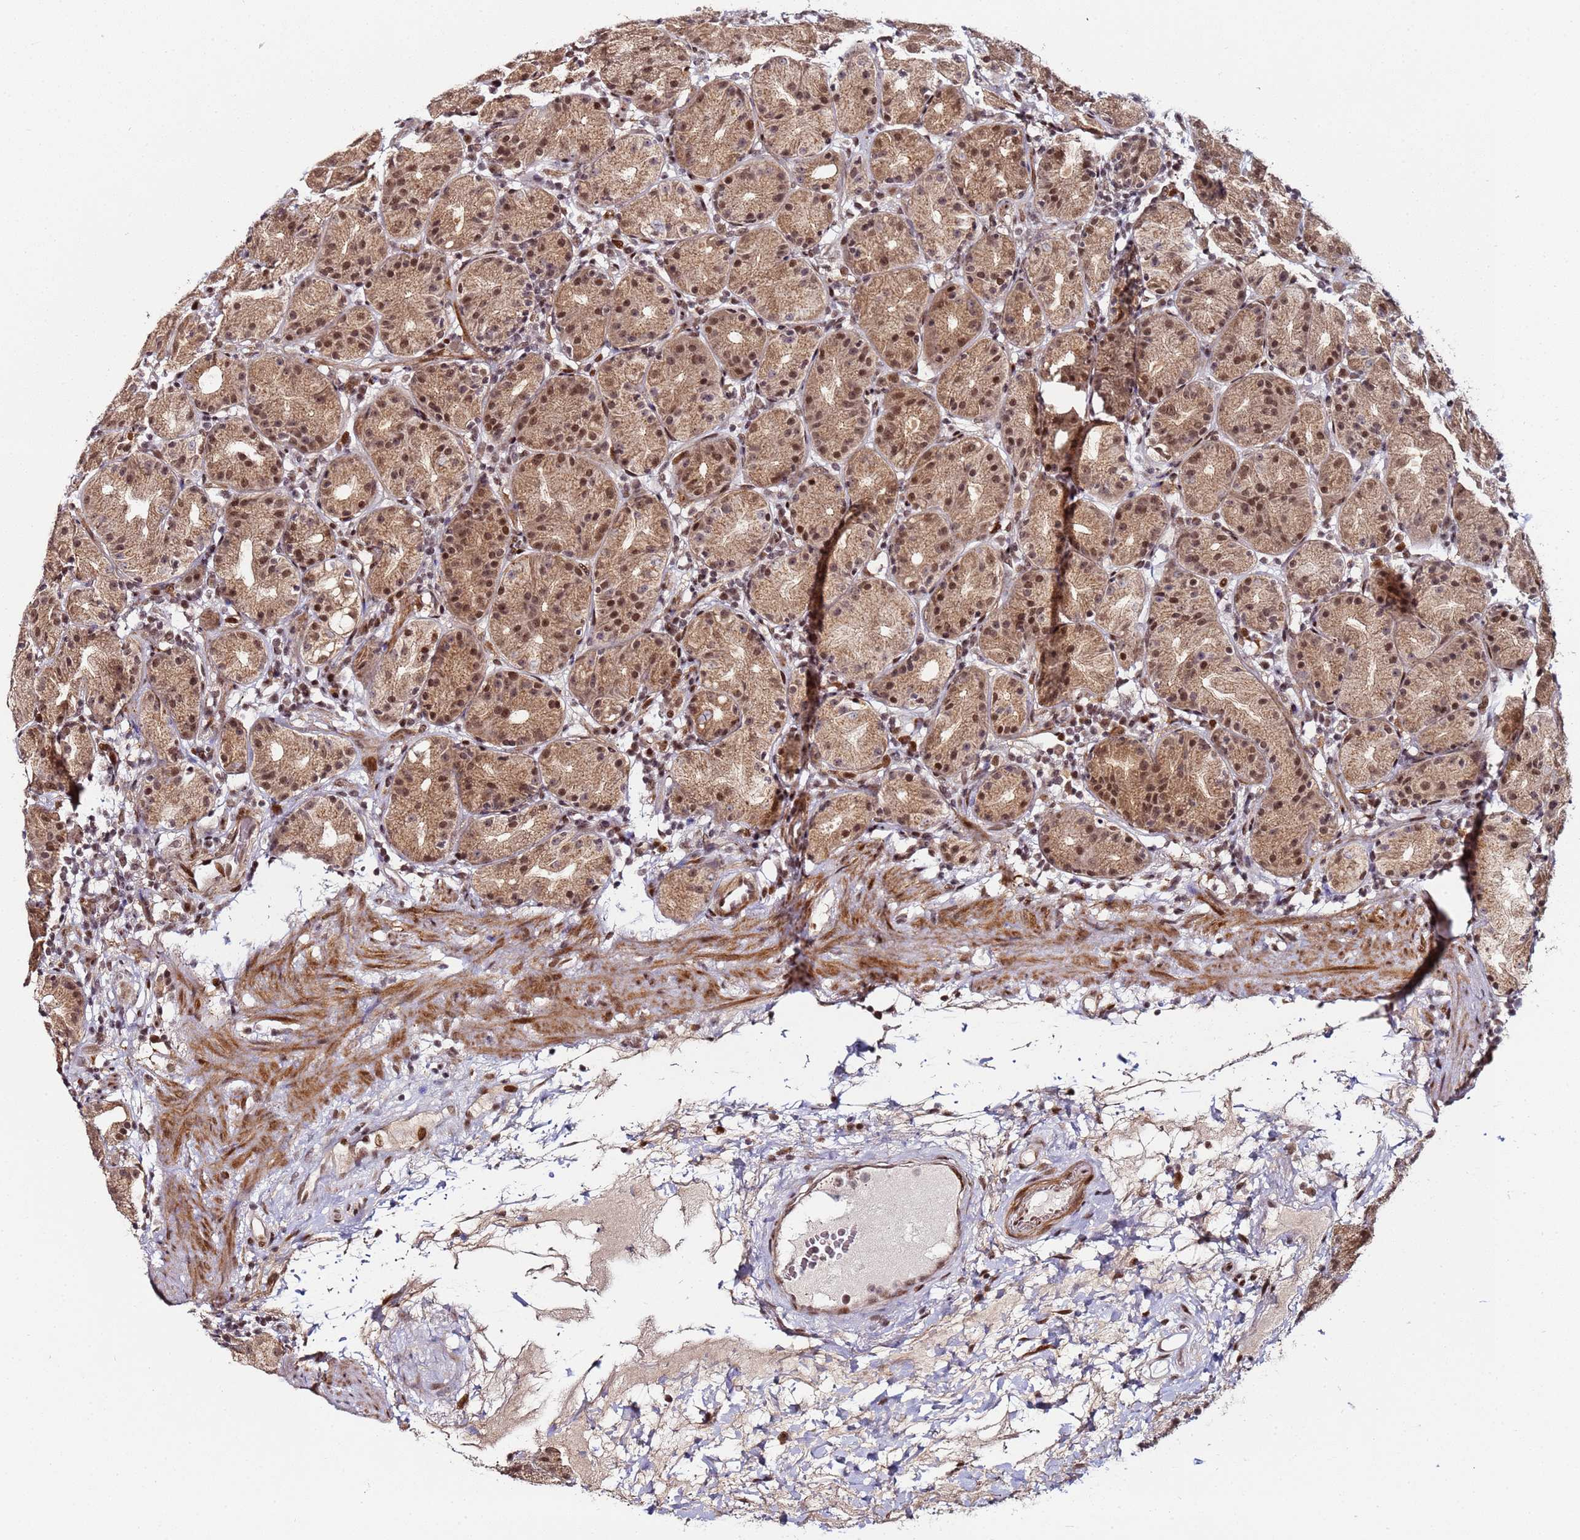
{"staining": {"intensity": "moderate", "quantity": ">75%", "location": "cytoplasmic/membranous,nuclear"}, "tissue": "stomach", "cell_type": "Glandular cells", "image_type": "normal", "snomed": [{"axis": "morphology", "description": "Normal tissue, NOS"}, {"axis": "topography", "description": "Stomach"}], "caption": "Immunohistochemistry (DAB) staining of benign human stomach exhibits moderate cytoplasmic/membranous,nuclear protein expression in approximately >75% of glandular cells.", "gene": "PPM1H", "patient": {"sex": "female", "age": 79}}